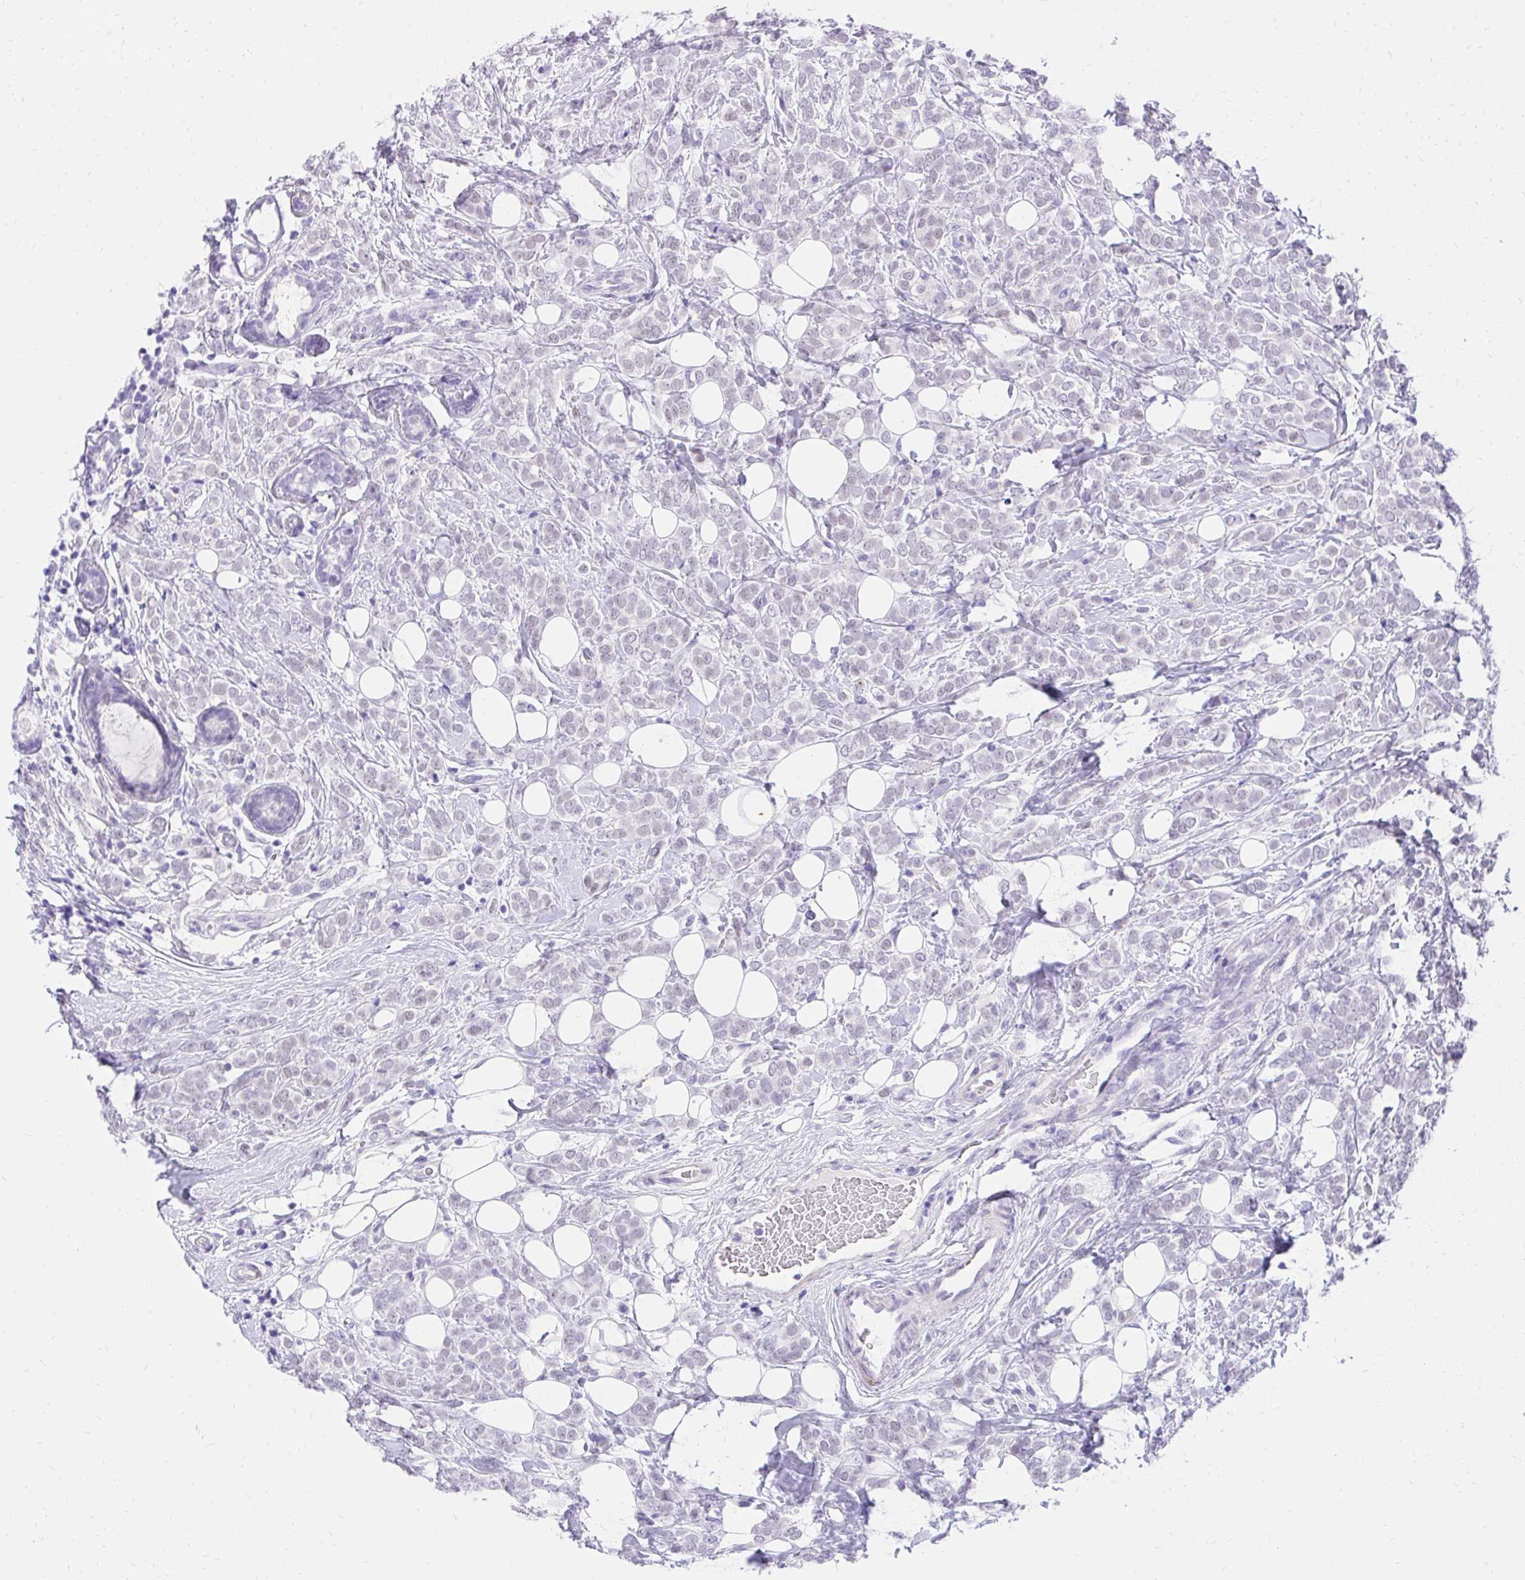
{"staining": {"intensity": "negative", "quantity": "none", "location": "none"}, "tissue": "breast cancer", "cell_type": "Tumor cells", "image_type": "cancer", "snomed": [{"axis": "morphology", "description": "Lobular carcinoma"}, {"axis": "topography", "description": "Breast"}], "caption": "Immunohistochemistry histopathology image of breast lobular carcinoma stained for a protein (brown), which reveals no staining in tumor cells.", "gene": "KLK1", "patient": {"sex": "female", "age": 49}}